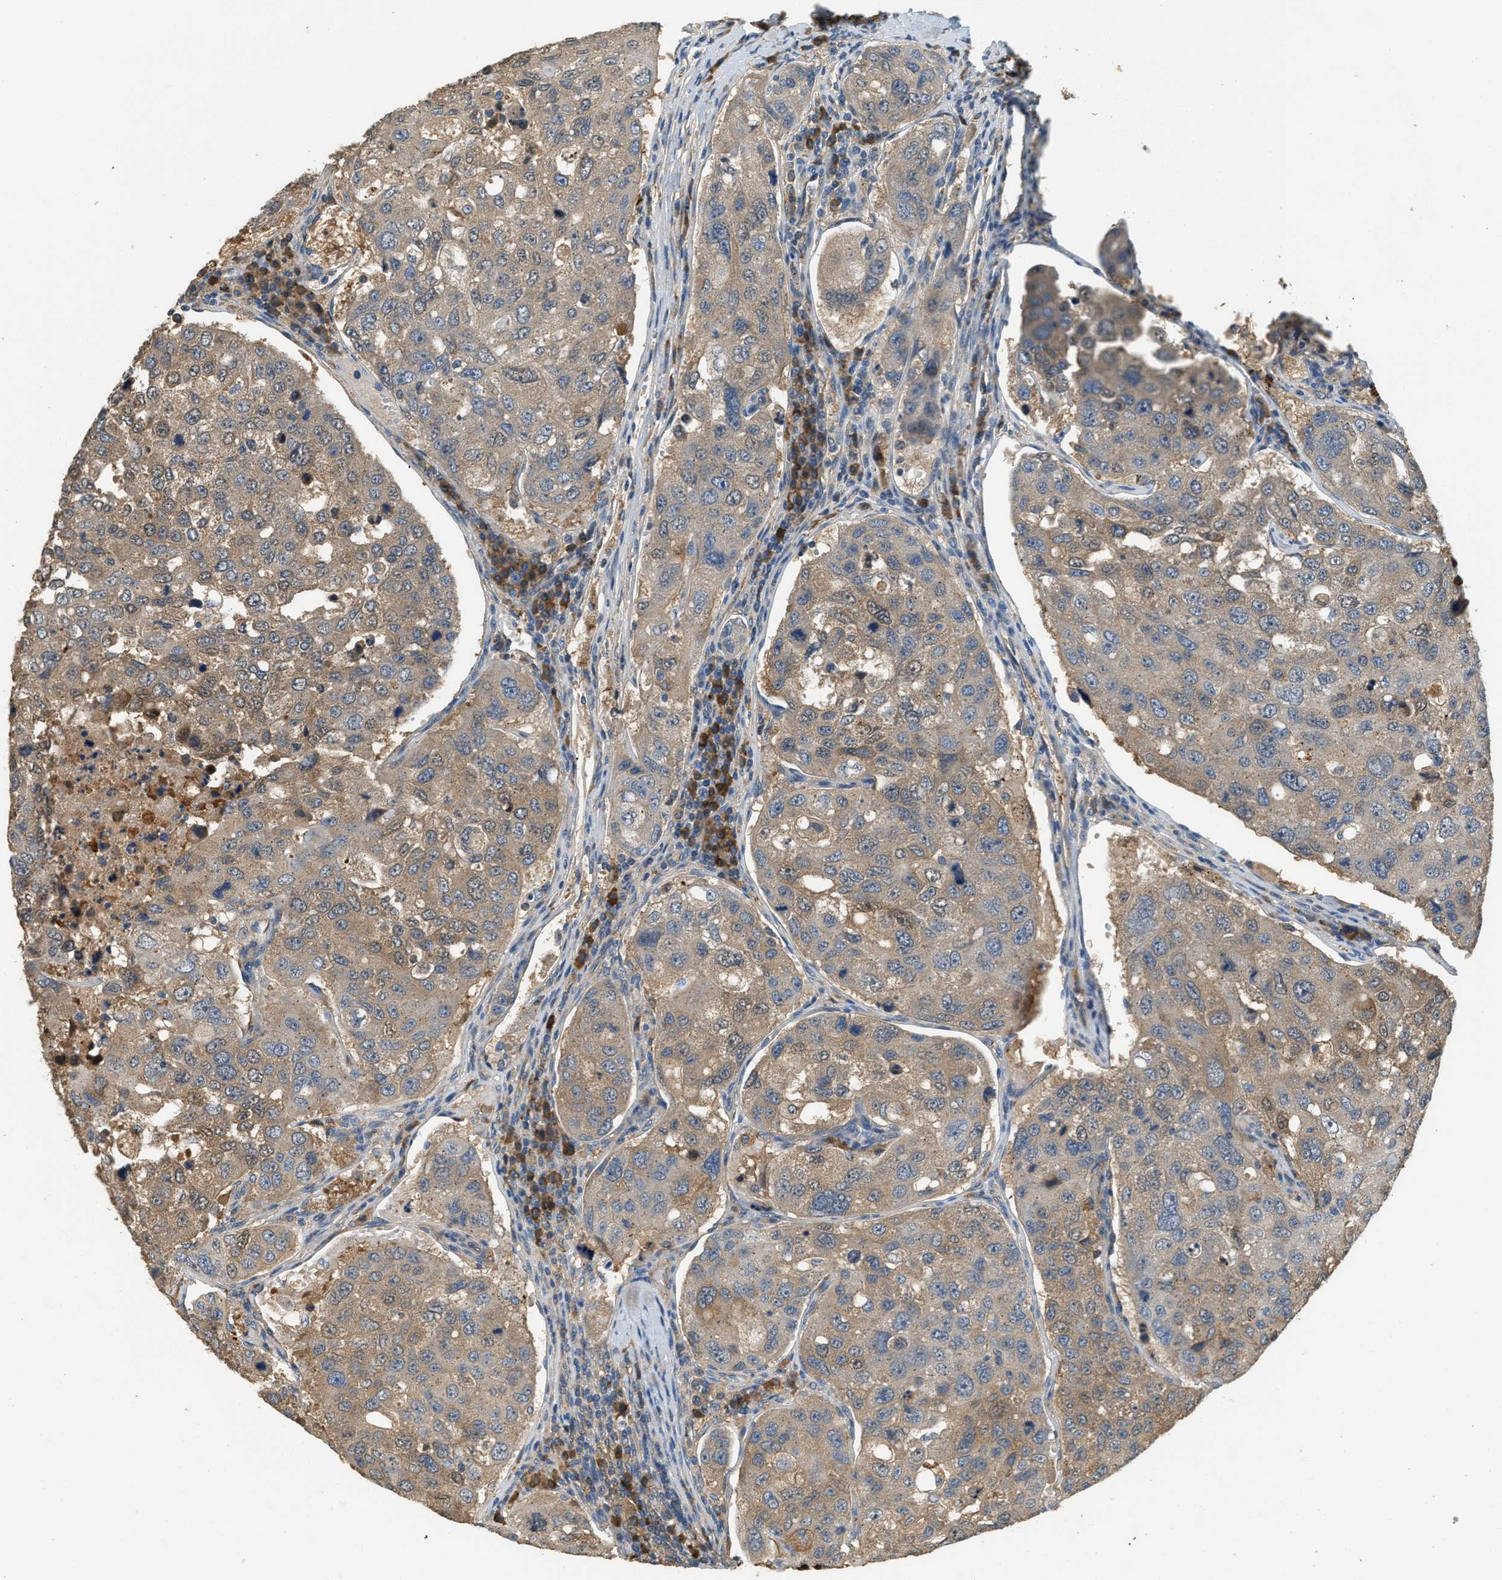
{"staining": {"intensity": "weak", "quantity": ">75%", "location": "cytoplasmic/membranous"}, "tissue": "urothelial cancer", "cell_type": "Tumor cells", "image_type": "cancer", "snomed": [{"axis": "morphology", "description": "Urothelial carcinoma, High grade"}, {"axis": "topography", "description": "Lymph node"}, {"axis": "topography", "description": "Urinary bladder"}], "caption": "Immunohistochemistry (IHC) of high-grade urothelial carcinoma demonstrates low levels of weak cytoplasmic/membranous positivity in about >75% of tumor cells.", "gene": "CFLAR", "patient": {"sex": "male", "age": 51}}